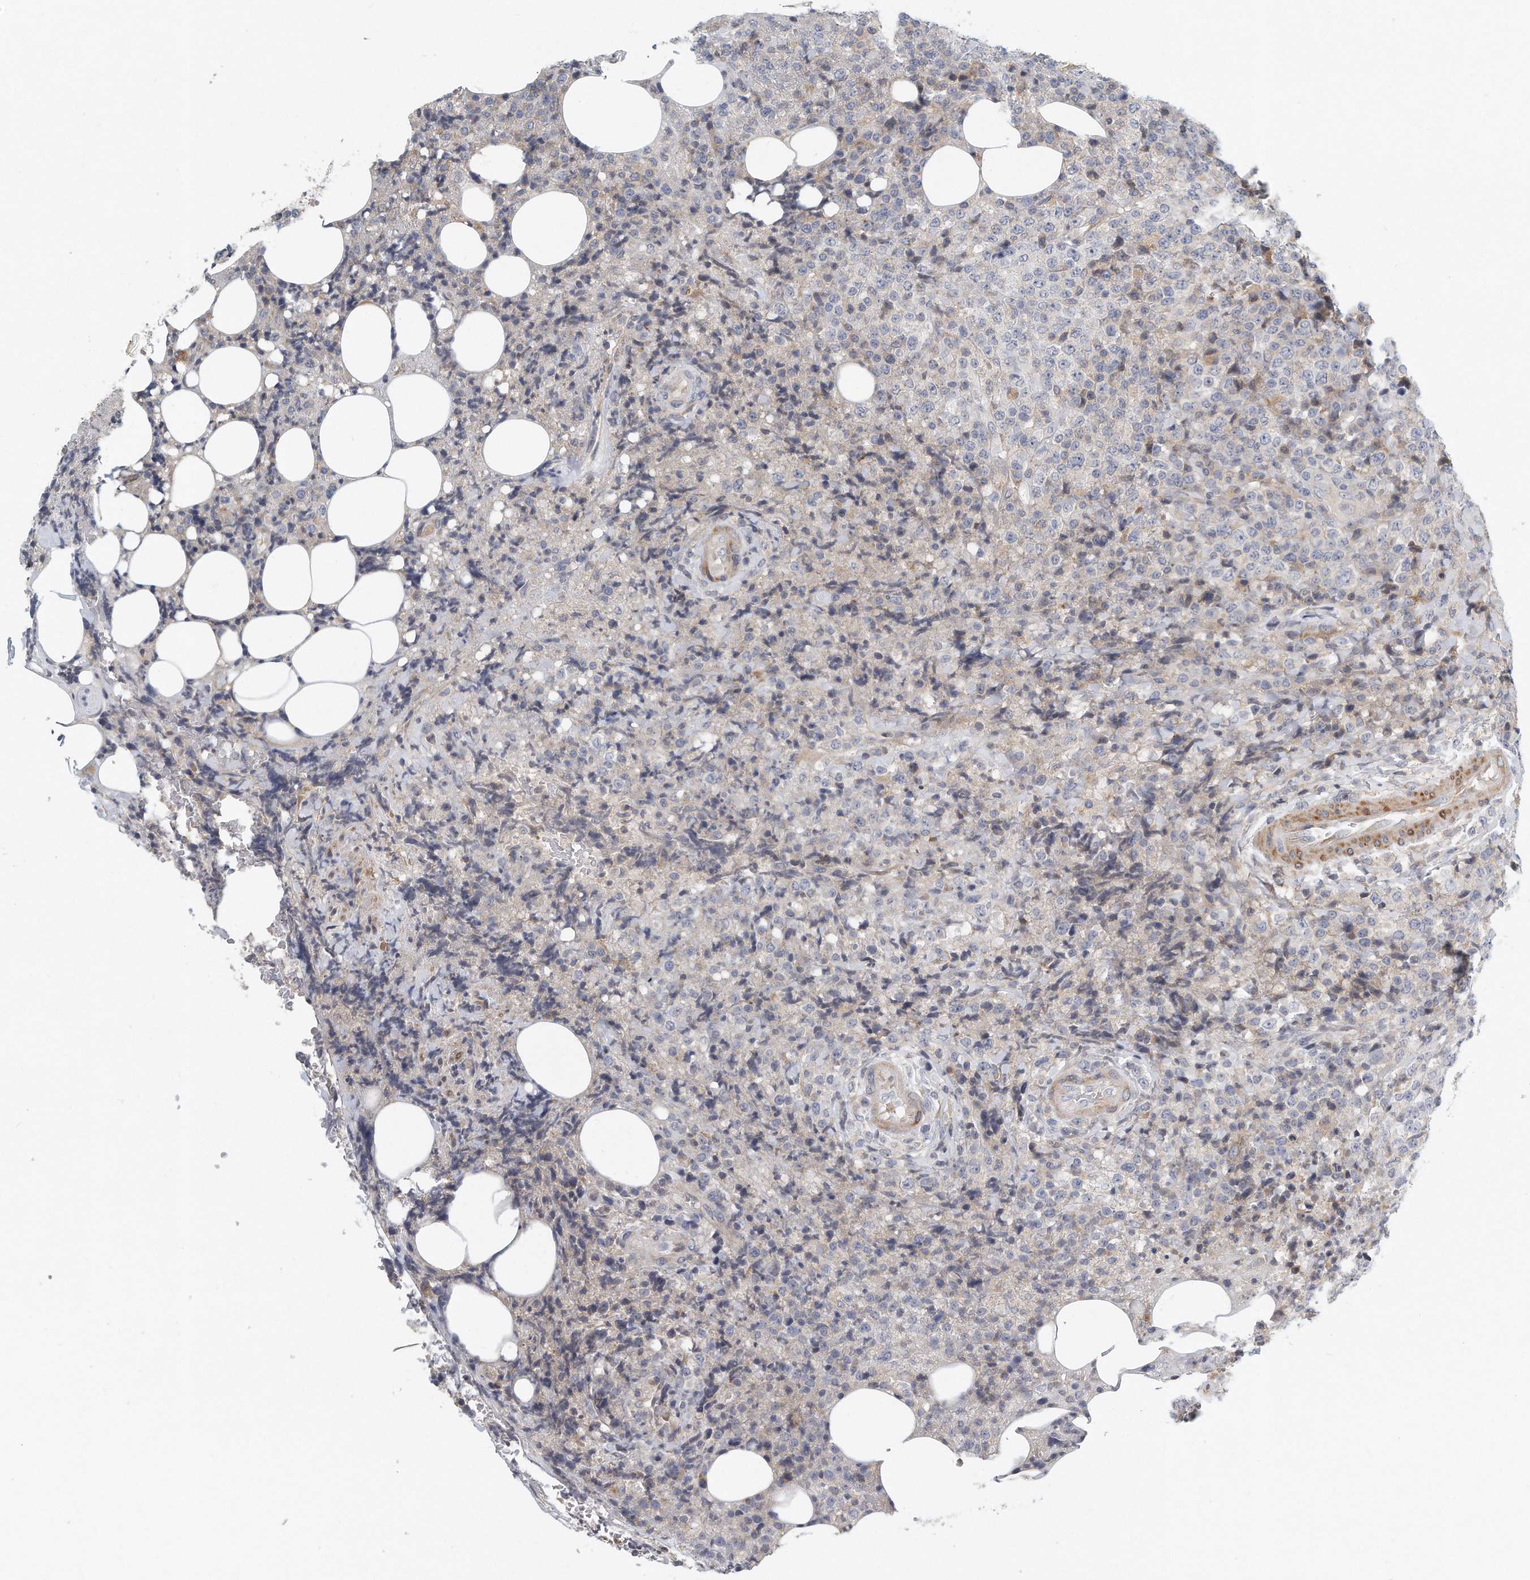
{"staining": {"intensity": "negative", "quantity": "none", "location": "none"}, "tissue": "lymphoma", "cell_type": "Tumor cells", "image_type": "cancer", "snomed": [{"axis": "morphology", "description": "Malignant lymphoma, non-Hodgkin's type, High grade"}, {"axis": "topography", "description": "Lymph node"}], "caption": "High-grade malignant lymphoma, non-Hodgkin's type was stained to show a protein in brown. There is no significant expression in tumor cells. (Stains: DAB immunohistochemistry with hematoxylin counter stain, Microscopy: brightfield microscopy at high magnification).", "gene": "VLDLR", "patient": {"sex": "male", "age": 13}}